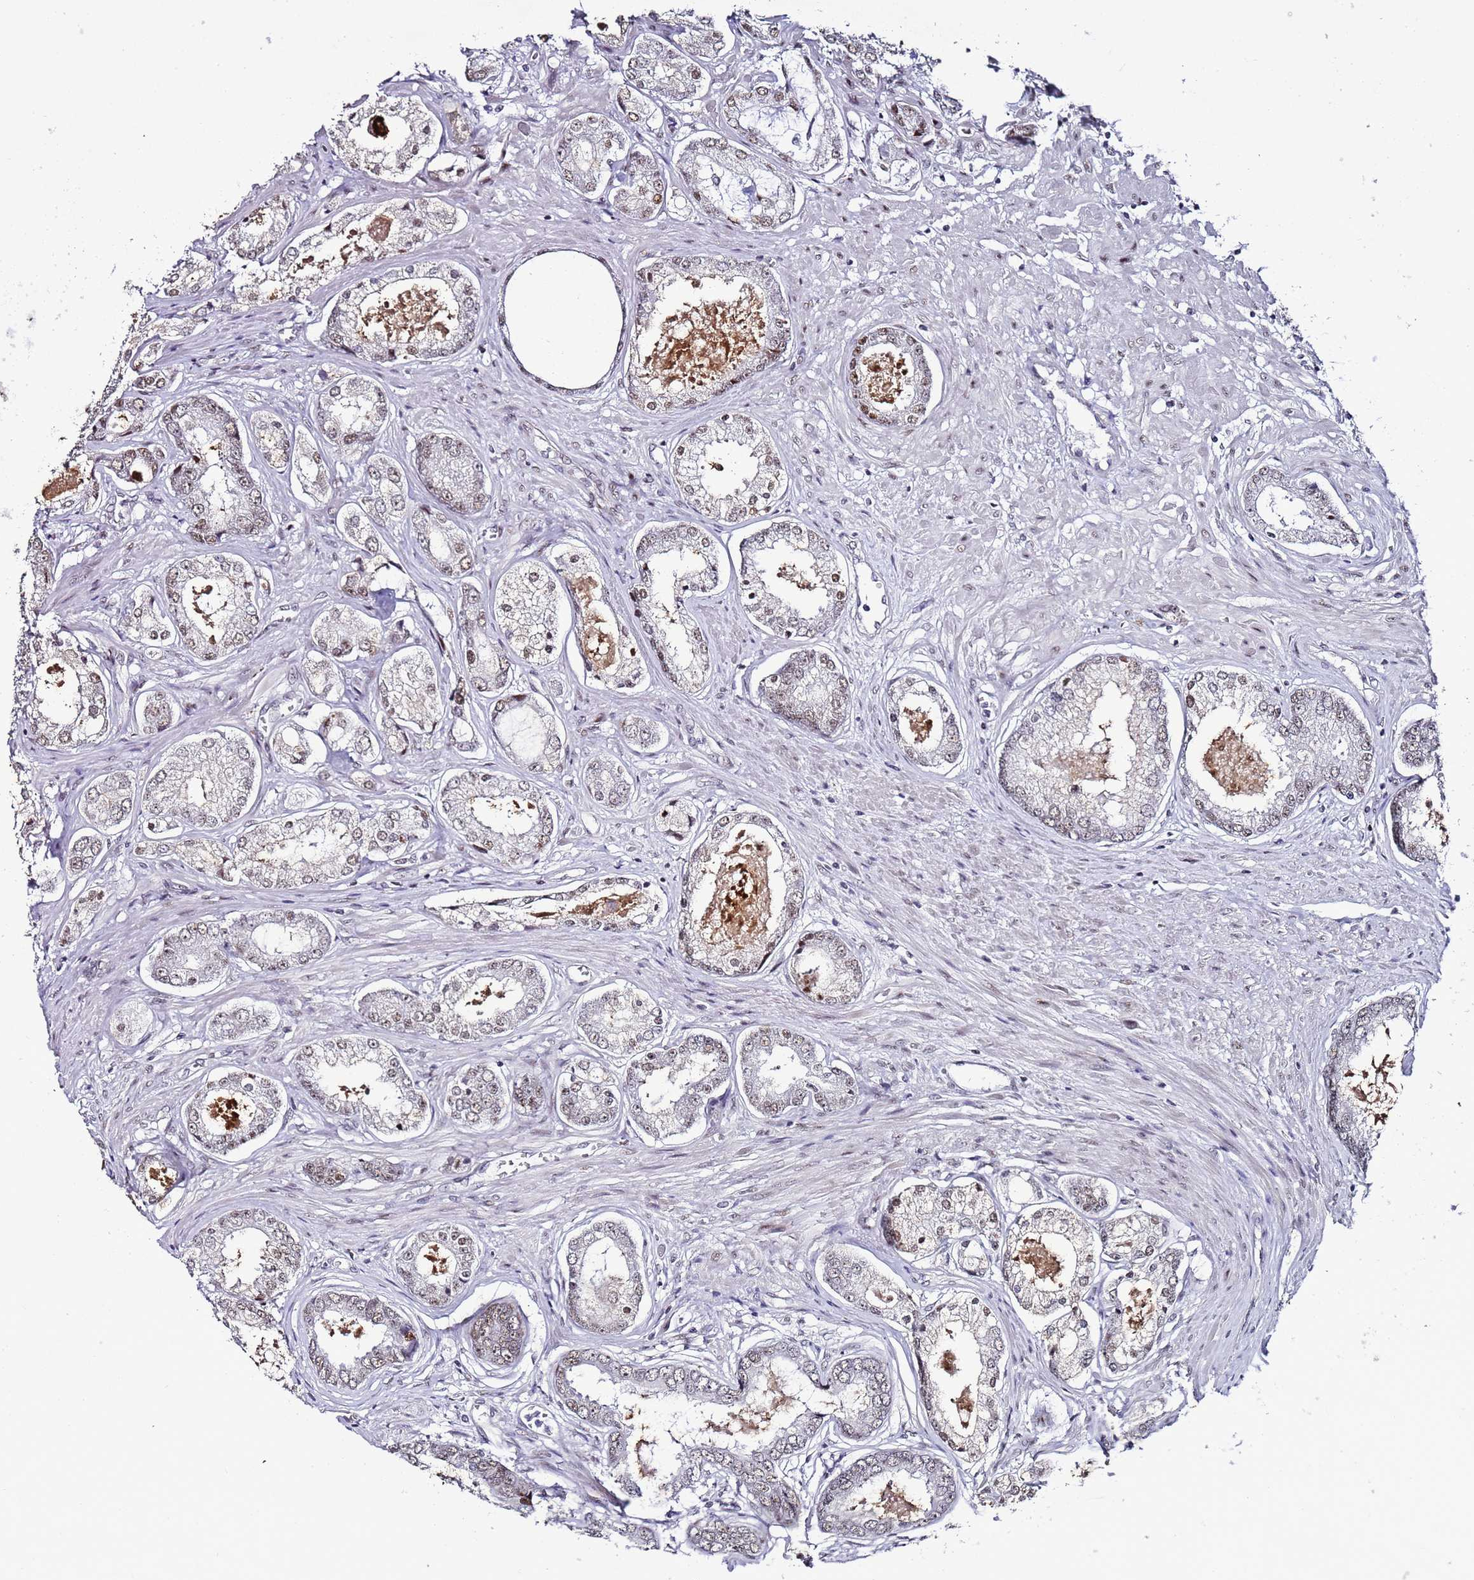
{"staining": {"intensity": "weak", "quantity": "<25%", "location": "nuclear"}, "tissue": "prostate cancer", "cell_type": "Tumor cells", "image_type": "cancer", "snomed": [{"axis": "morphology", "description": "Adenocarcinoma, Low grade"}, {"axis": "topography", "description": "Prostate"}], "caption": "This is an immunohistochemistry (IHC) photomicrograph of prostate adenocarcinoma (low-grade). There is no expression in tumor cells.", "gene": "PSMA7", "patient": {"sex": "male", "age": 68}}